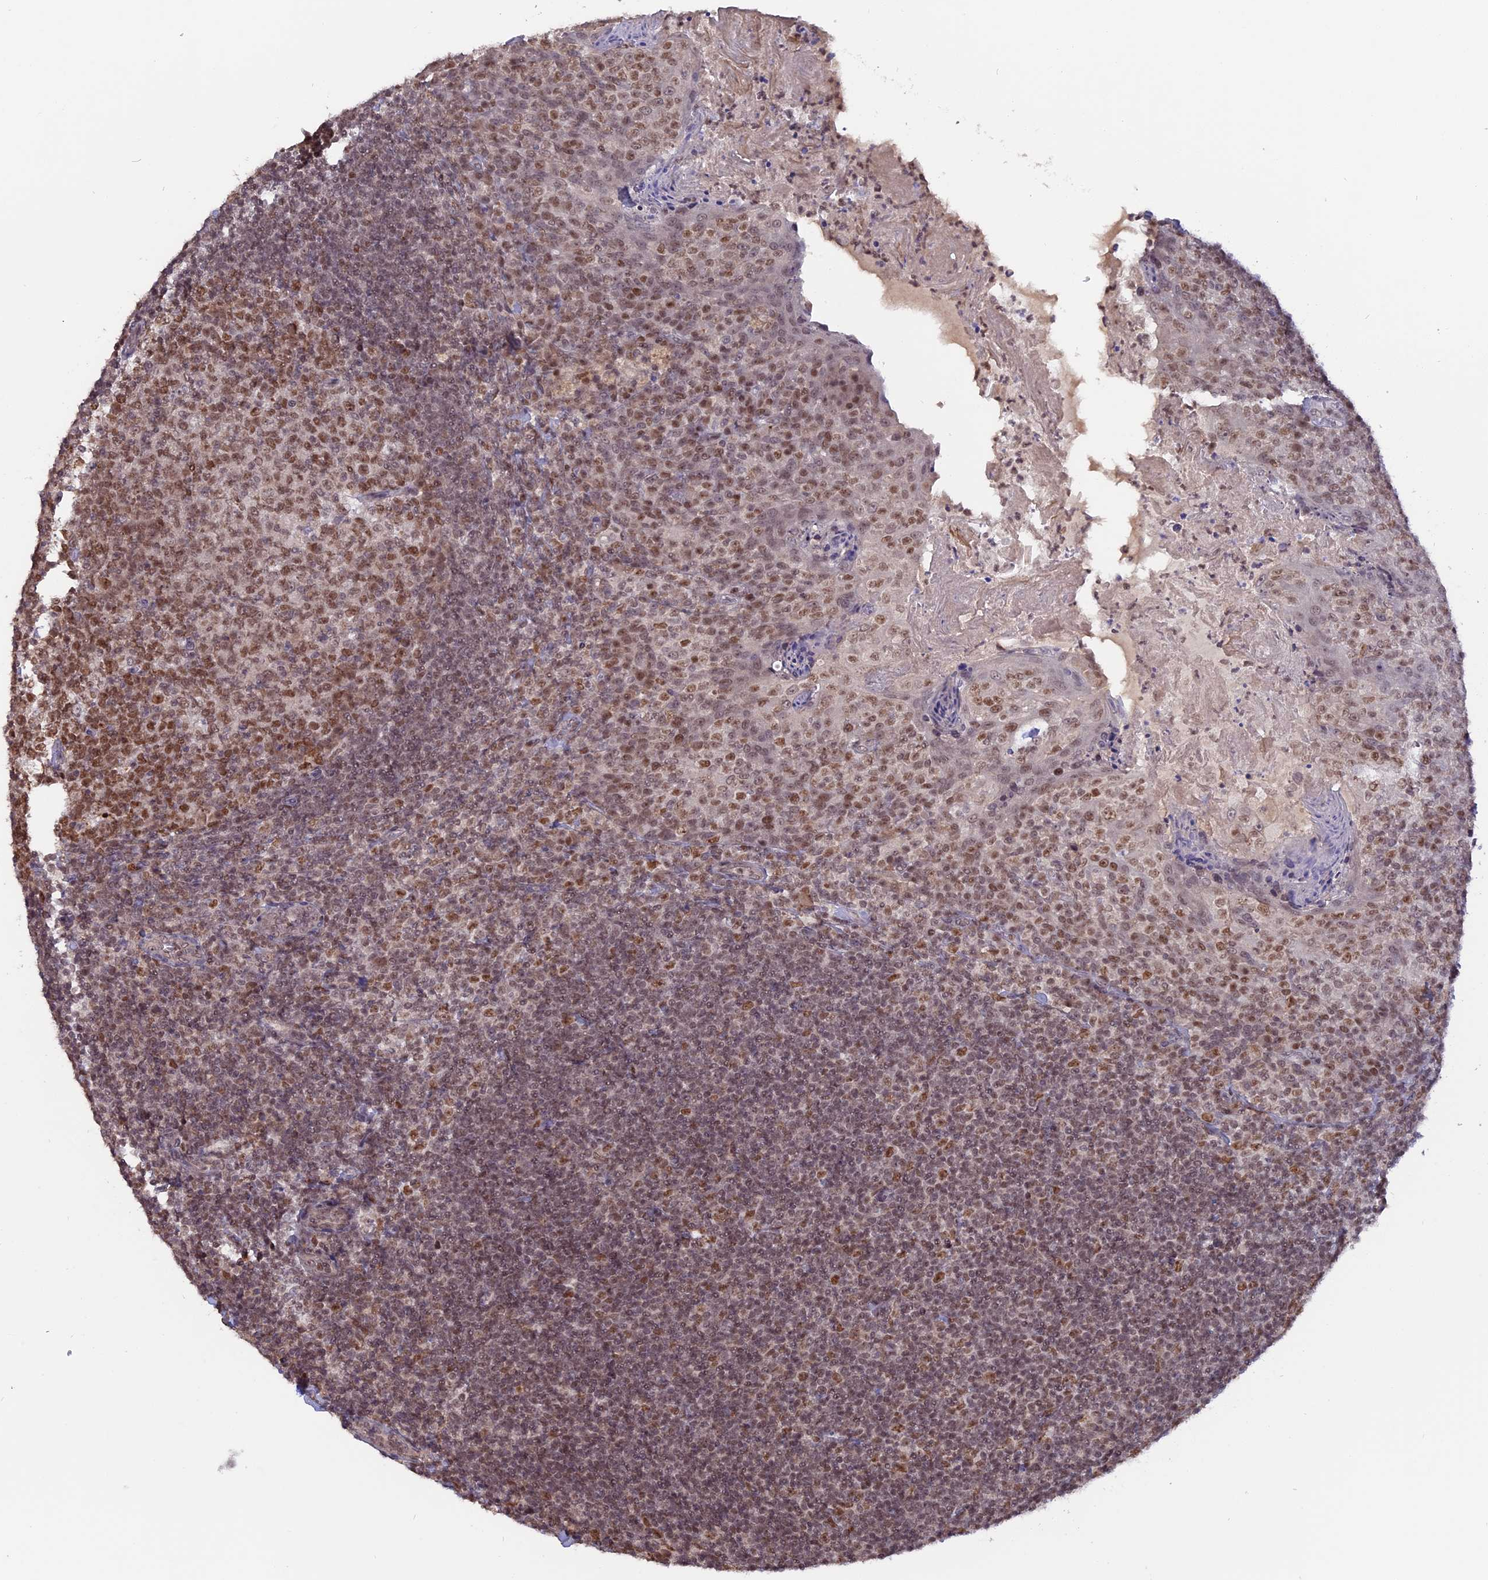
{"staining": {"intensity": "moderate", "quantity": ">75%", "location": "nuclear"}, "tissue": "tonsil", "cell_type": "Germinal center cells", "image_type": "normal", "snomed": [{"axis": "morphology", "description": "Normal tissue, NOS"}, {"axis": "topography", "description": "Tonsil"}], "caption": "An IHC micrograph of normal tissue is shown. Protein staining in brown shows moderate nuclear positivity in tonsil within germinal center cells. (IHC, brightfield microscopy, high magnification).", "gene": "RFC5", "patient": {"sex": "female", "age": 10}}